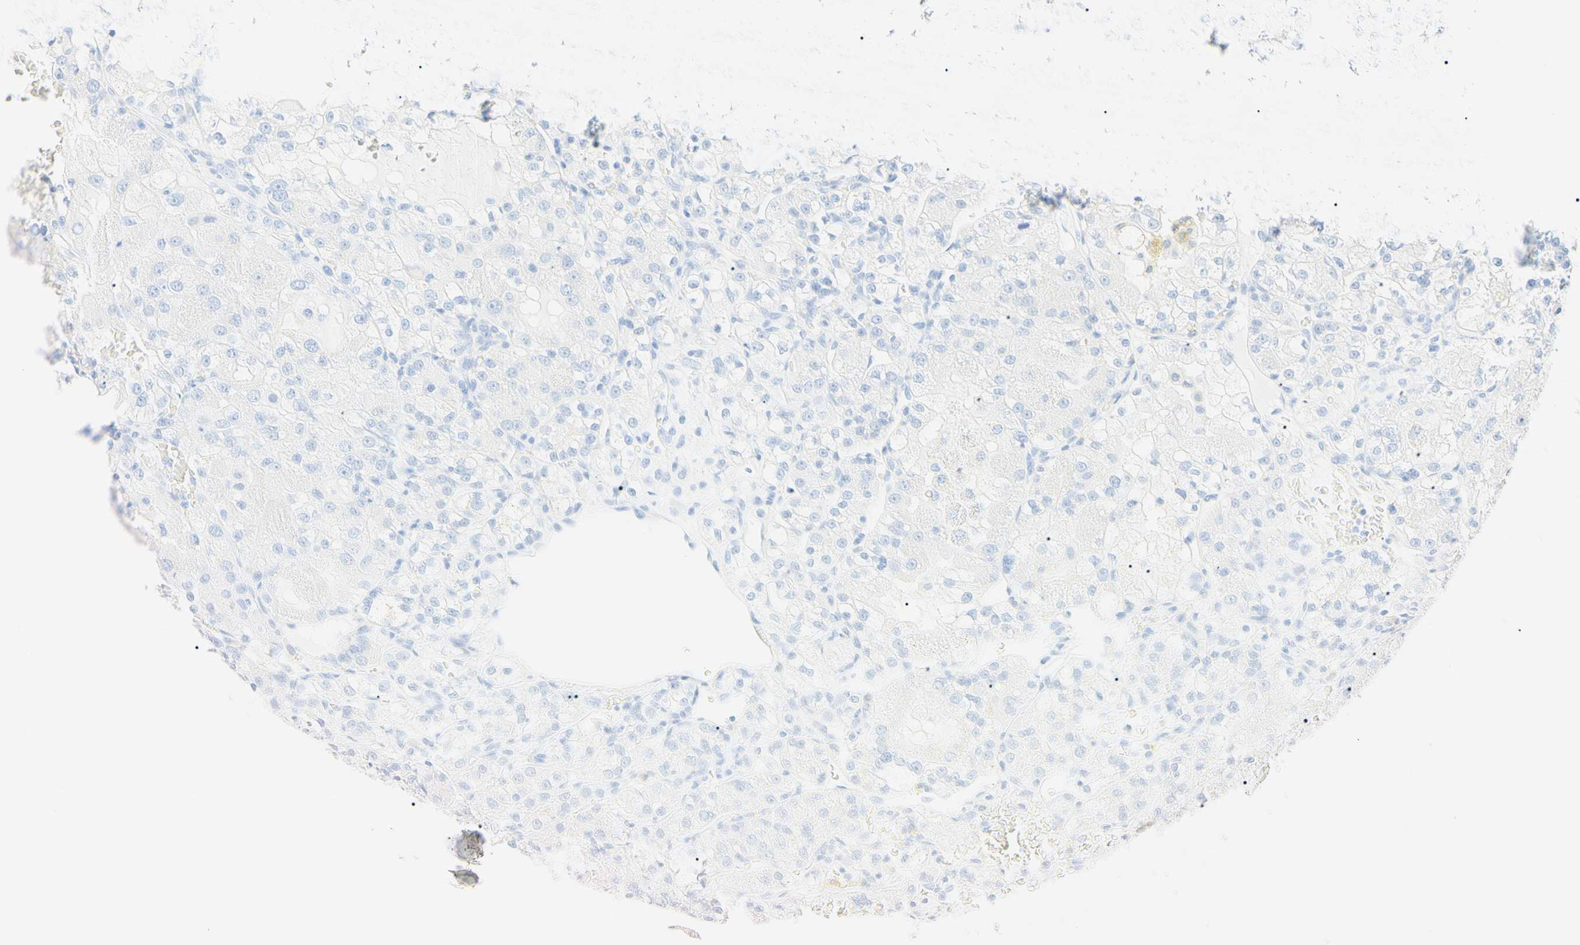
{"staining": {"intensity": "negative", "quantity": "none", "location": "none"}, "tissue": "renal cancer", "cell_type": "Tumor cells", "image_type": "cancer", "snomed": [{"axis": "morphology", "description": "Normal tissue, NOS"}, {"axis": "morphology", "description": "Adenocarcinoma, NOS"}, {"axis": "topography", "description": "Kidney"}], "caption": "This is an IHC photomicrograph of renal cancer (adenocarcinoma). There is no expression in tumor cells.", "gene": "CLPP", "patient": {"sex": "male", "age": 61}}